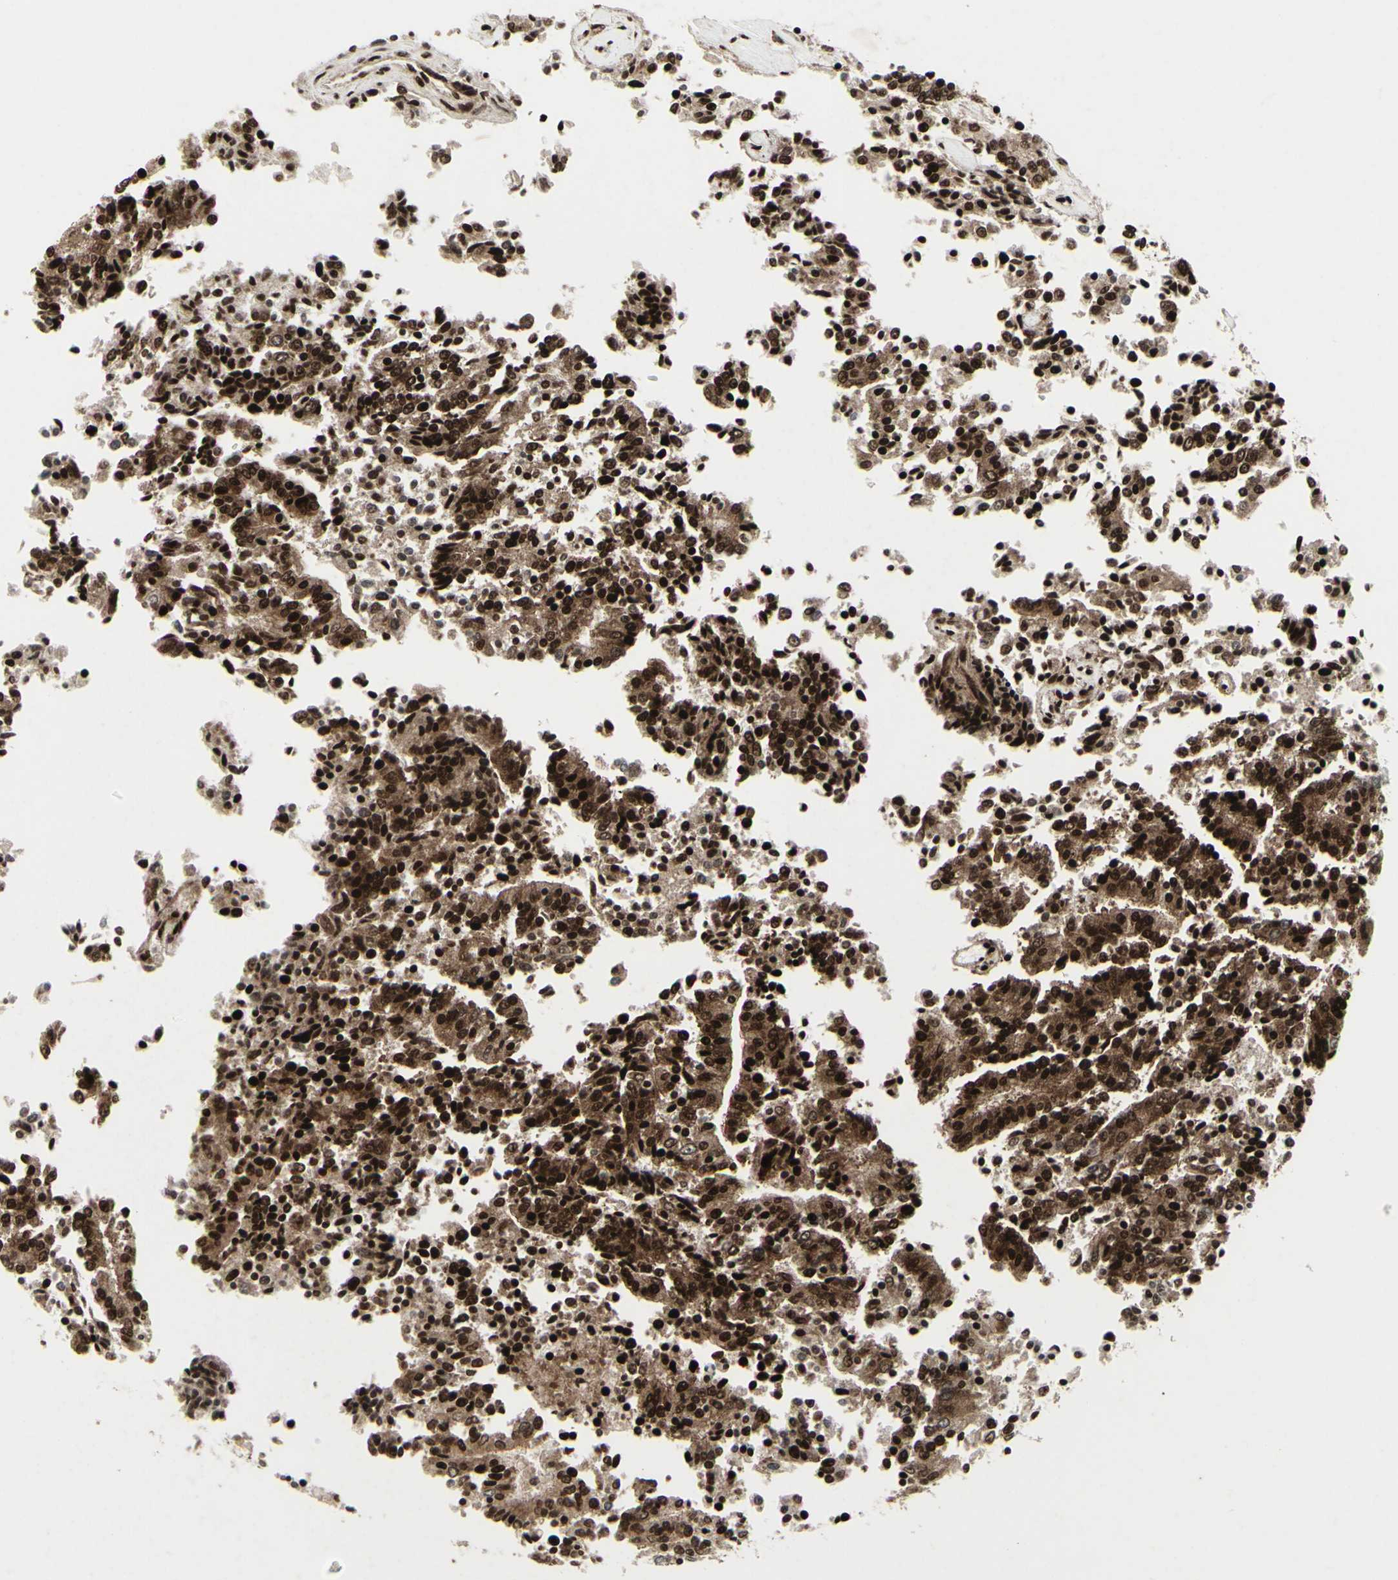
{"staining": {"intensity": "strong", "quantity": ">75%", "location": "cytoplasmic/membranous,nuclear"}, "tissue": "prostate cancer", "cell_type": "Tumor cells", "image_type": "cancer", "snomed": [{"axis": "morphology", "description": "Normal tissue, NOS"}, {"axis": "morphology", "description": "Adenocarcinoma, High grade"}, {"axis": "topography", "description": "Prostate"}, {"axis": "topography", "description": "Seminal veicle"}], "caption": "Immunohistochemical staining of human prostate cancer displays strong cytoplasmic/membranous and nuclear protein expression in about >75% of tumor cells. (Brightfield microscopy of DAB IHC at high magnification).", "gene": "U2AF2", "patient": {"sex": "male", "age": 55}}